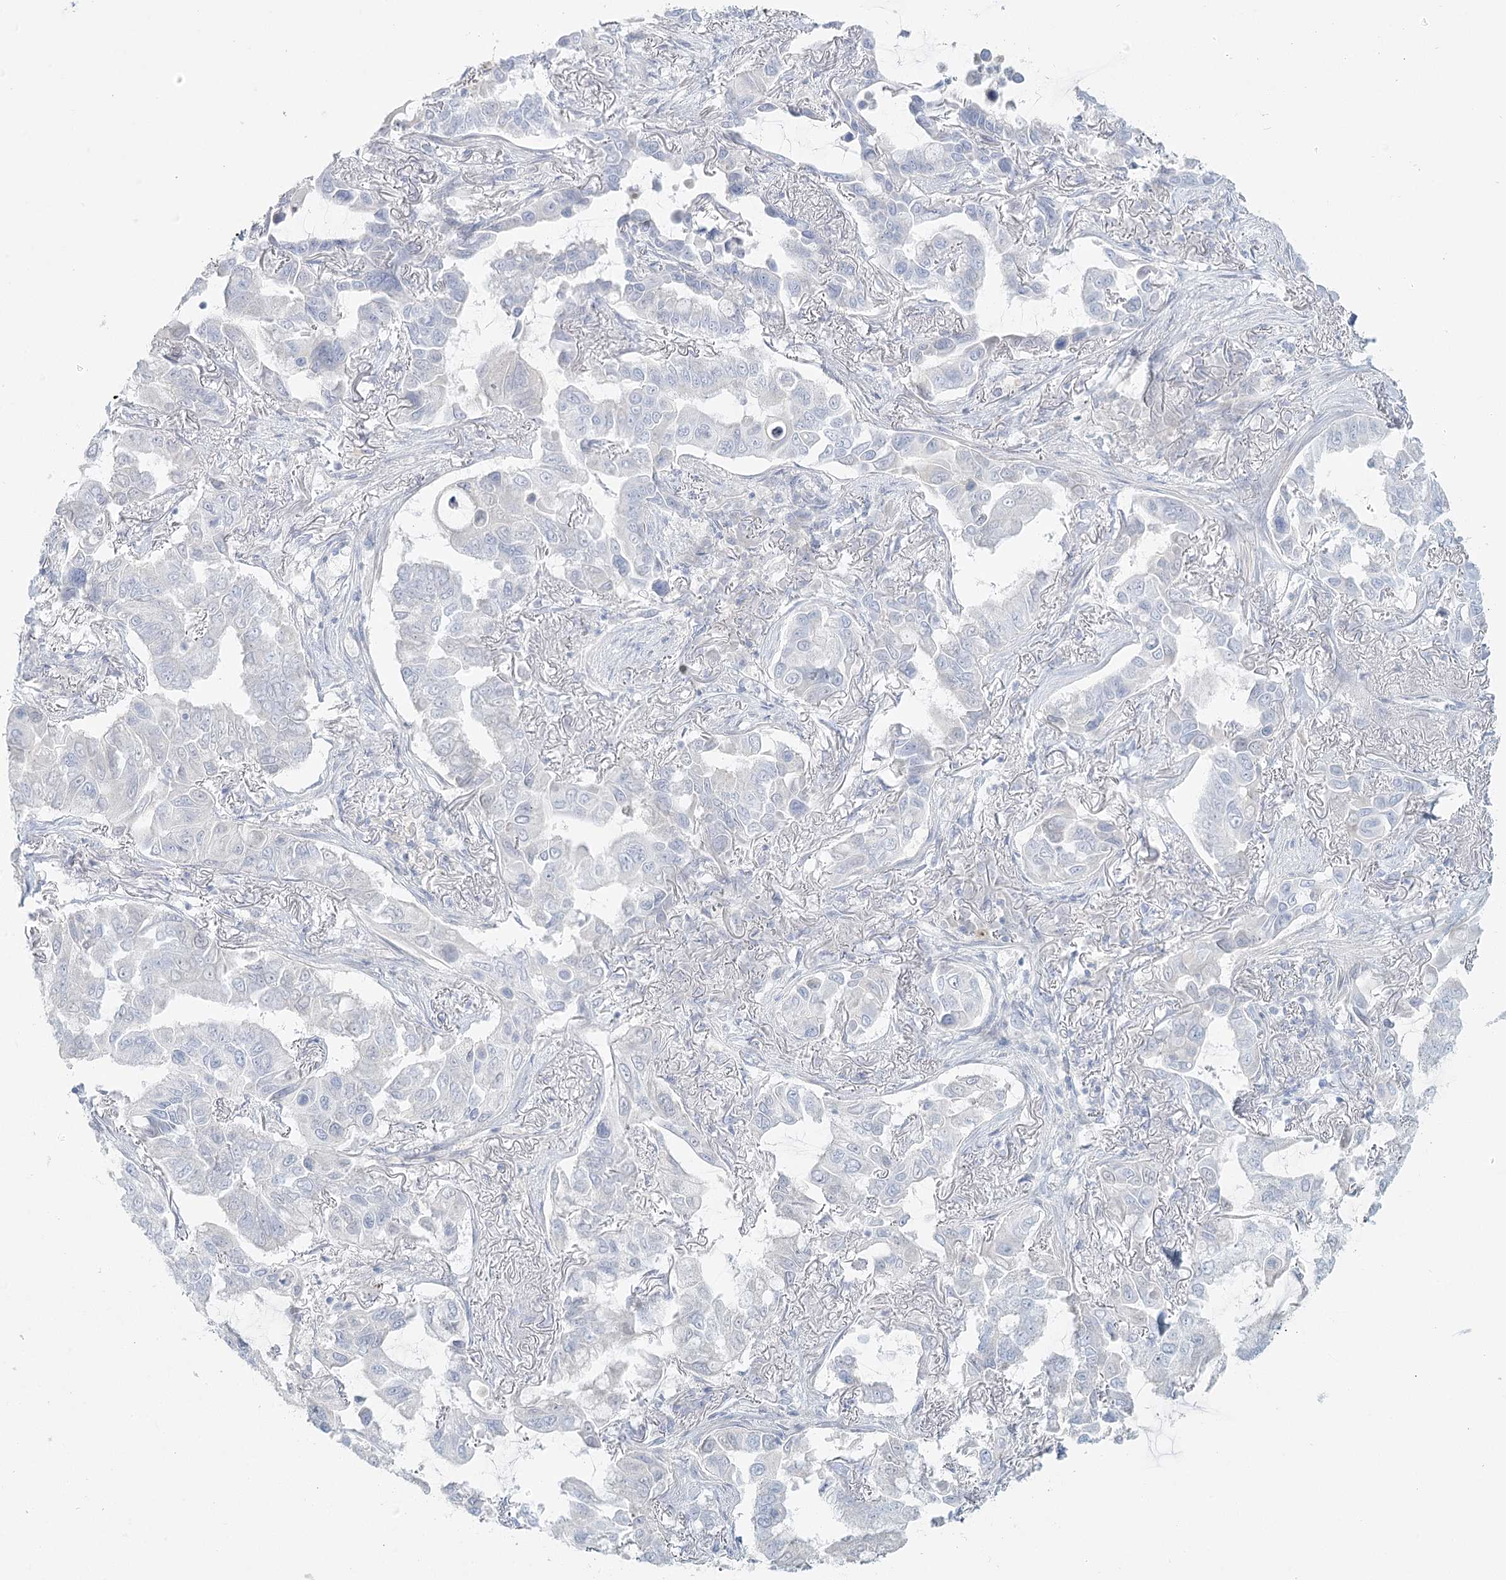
{"staining": {"intensity": "negative", "quantity": "none", "location": "none"}, "tissue": "lung cancer", "cell_type": "Tumor cells", "image_type": "cancer", "snomed": [{"axis": "morphology", "description": "Adenocarcinoma, NOS"}, {"axis": "topography", "description": "Lung"}], "caption": "The IHC micrograph has no significant expression in tumor cells of lung cancer tissue.", "gene": "DMGDH", "patient": {"sex": "male", "age": 64}}